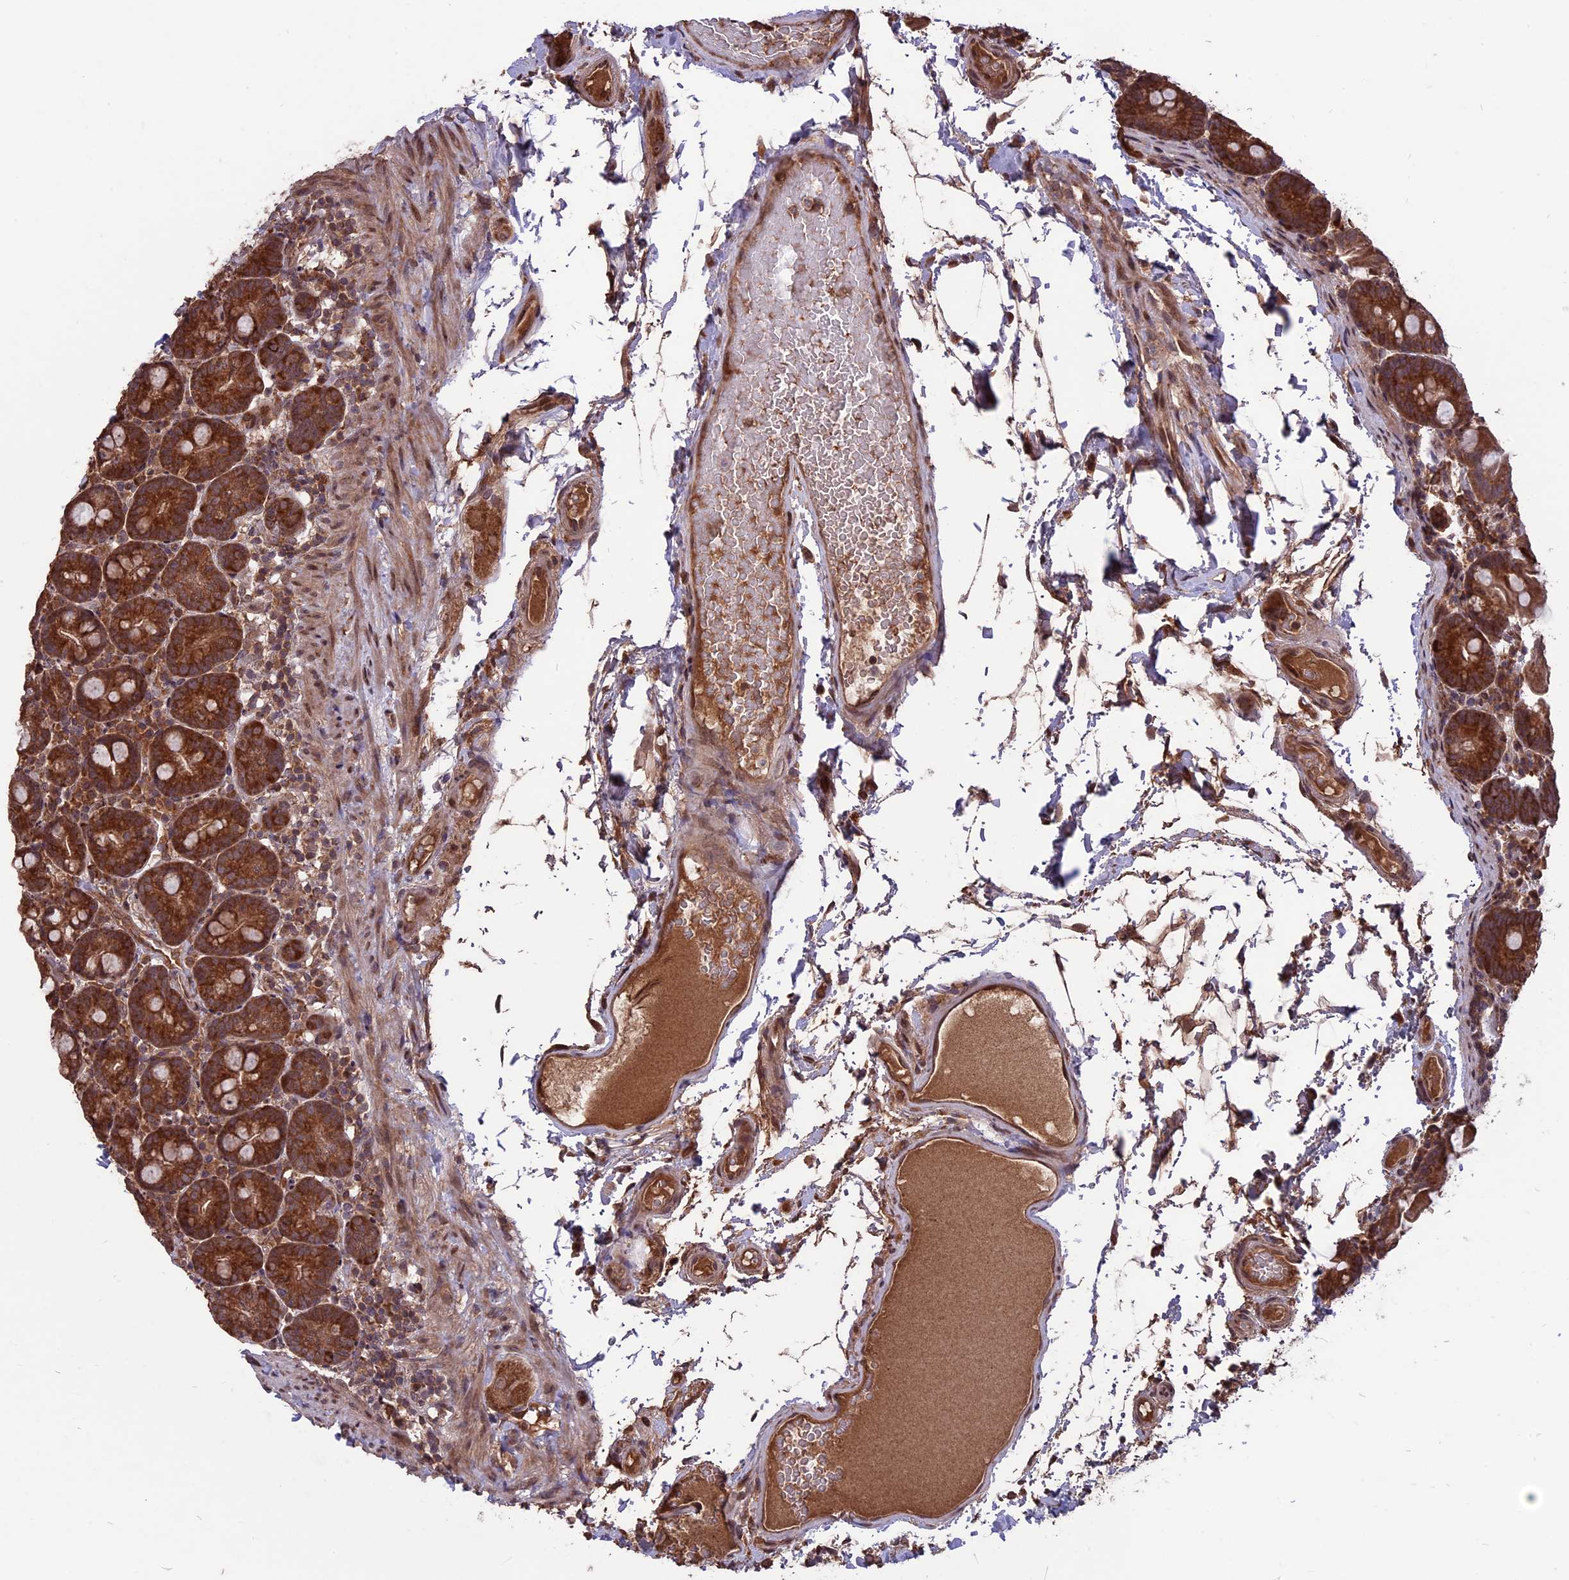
{"staining": {"intensity": "strong", "quantity": "25%-75%", "location": "cytoplasmic/membranous"}, "tissue": "small intestine", "cell_type": "Glandular cells", "image_type": "normal", "snomed": [{"axis": "morphology", "description": "Normal tissue, NOS"}, {"axis": "topography", "description": "Small intestine"}], "caption": "This image displays immunohistochemistry (IHC) staining of benign human small intestine, with high strong cytoplasmic/membranous expression in about 25%-75% of glandular cells.", "gene": "ZNF598", "patient": {"sex": "female", "age": 68}}